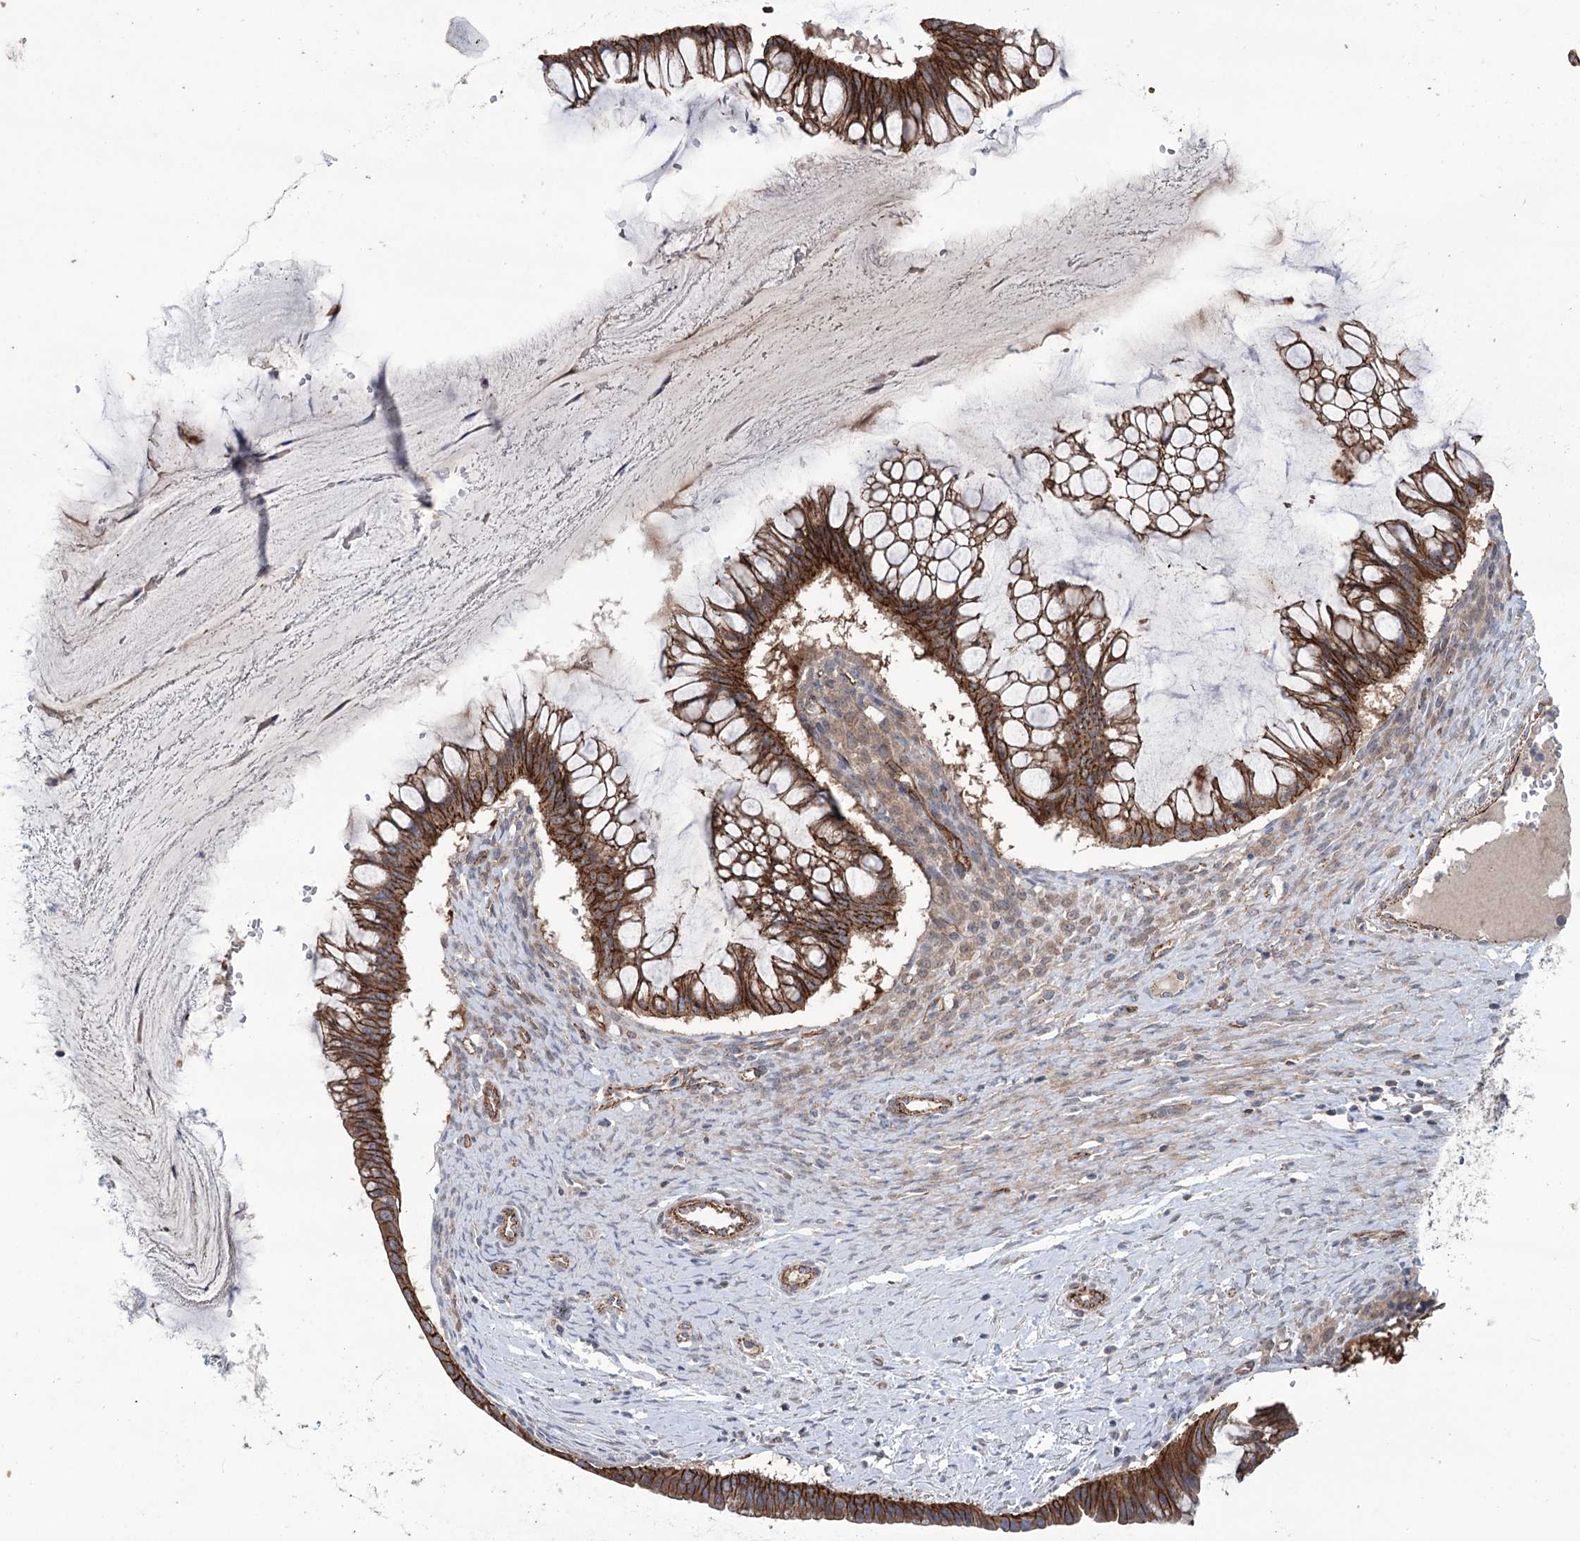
{"staining": {"intensity": "strong", "quantity": ">75%", "location": "cytoplasmic/membranous"}, "tissue": "ovarian cancer", "cell_type": "Tumor cells", "image_type": "cancer", "snomed": [{"axis": "morphology", "description": "Cystadenocarcinoma, mucinous, NOS"}, {"axis": "topography", "description": "Ovary"}], "caption": "Human ovarian mucinous cystadenocarcinoma stained for a protein (brown) displays strong cytoplasmic/membranous positive staining in about >75% of tumor cells.", "gene": "TRIM71", "patient": {"sex": "female", "age": 73}}